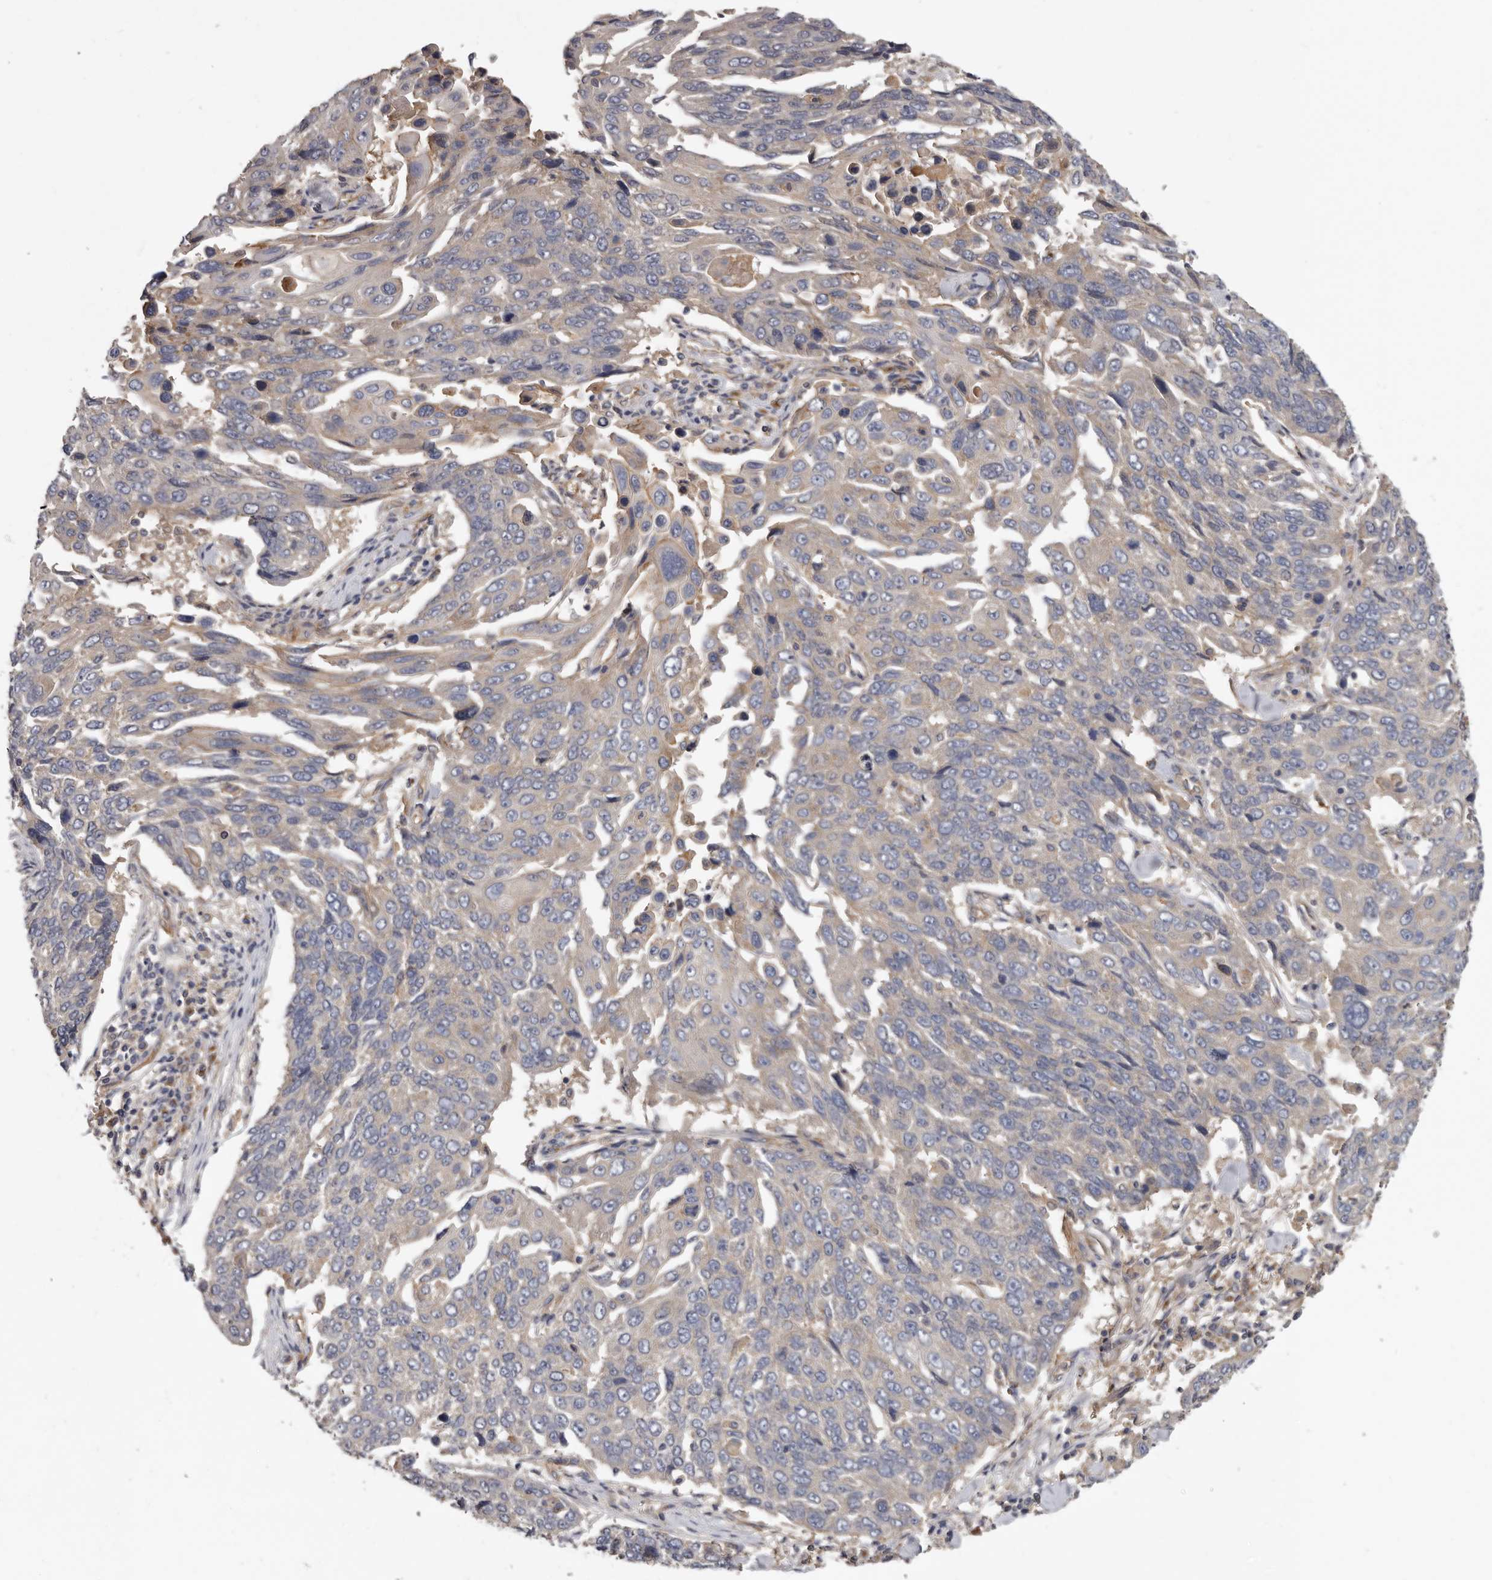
{"staining": {"intensity": "negative", "quantity": "none", "location": "none"}, "tissue": "lung cancer", "cell_type": "Tumor cells", "image_type": "cancer", "snomed": [{"axis": "morphology", "description": "Squamous cell carcinoma, NOS"}, {"axis": "topography", "description": "Lung"}], "caption": "The photomicrograph exhibits no significant positivity in tumor cells of lung squamous cell carcinoma. (DAB (3,3'-diaminobenzidine) immunohistochemistry (IHC) visualized using brightfield microscopy, high magnification).", "gene": "INKA2", "patient": {"sex": "male", "age": 66}}